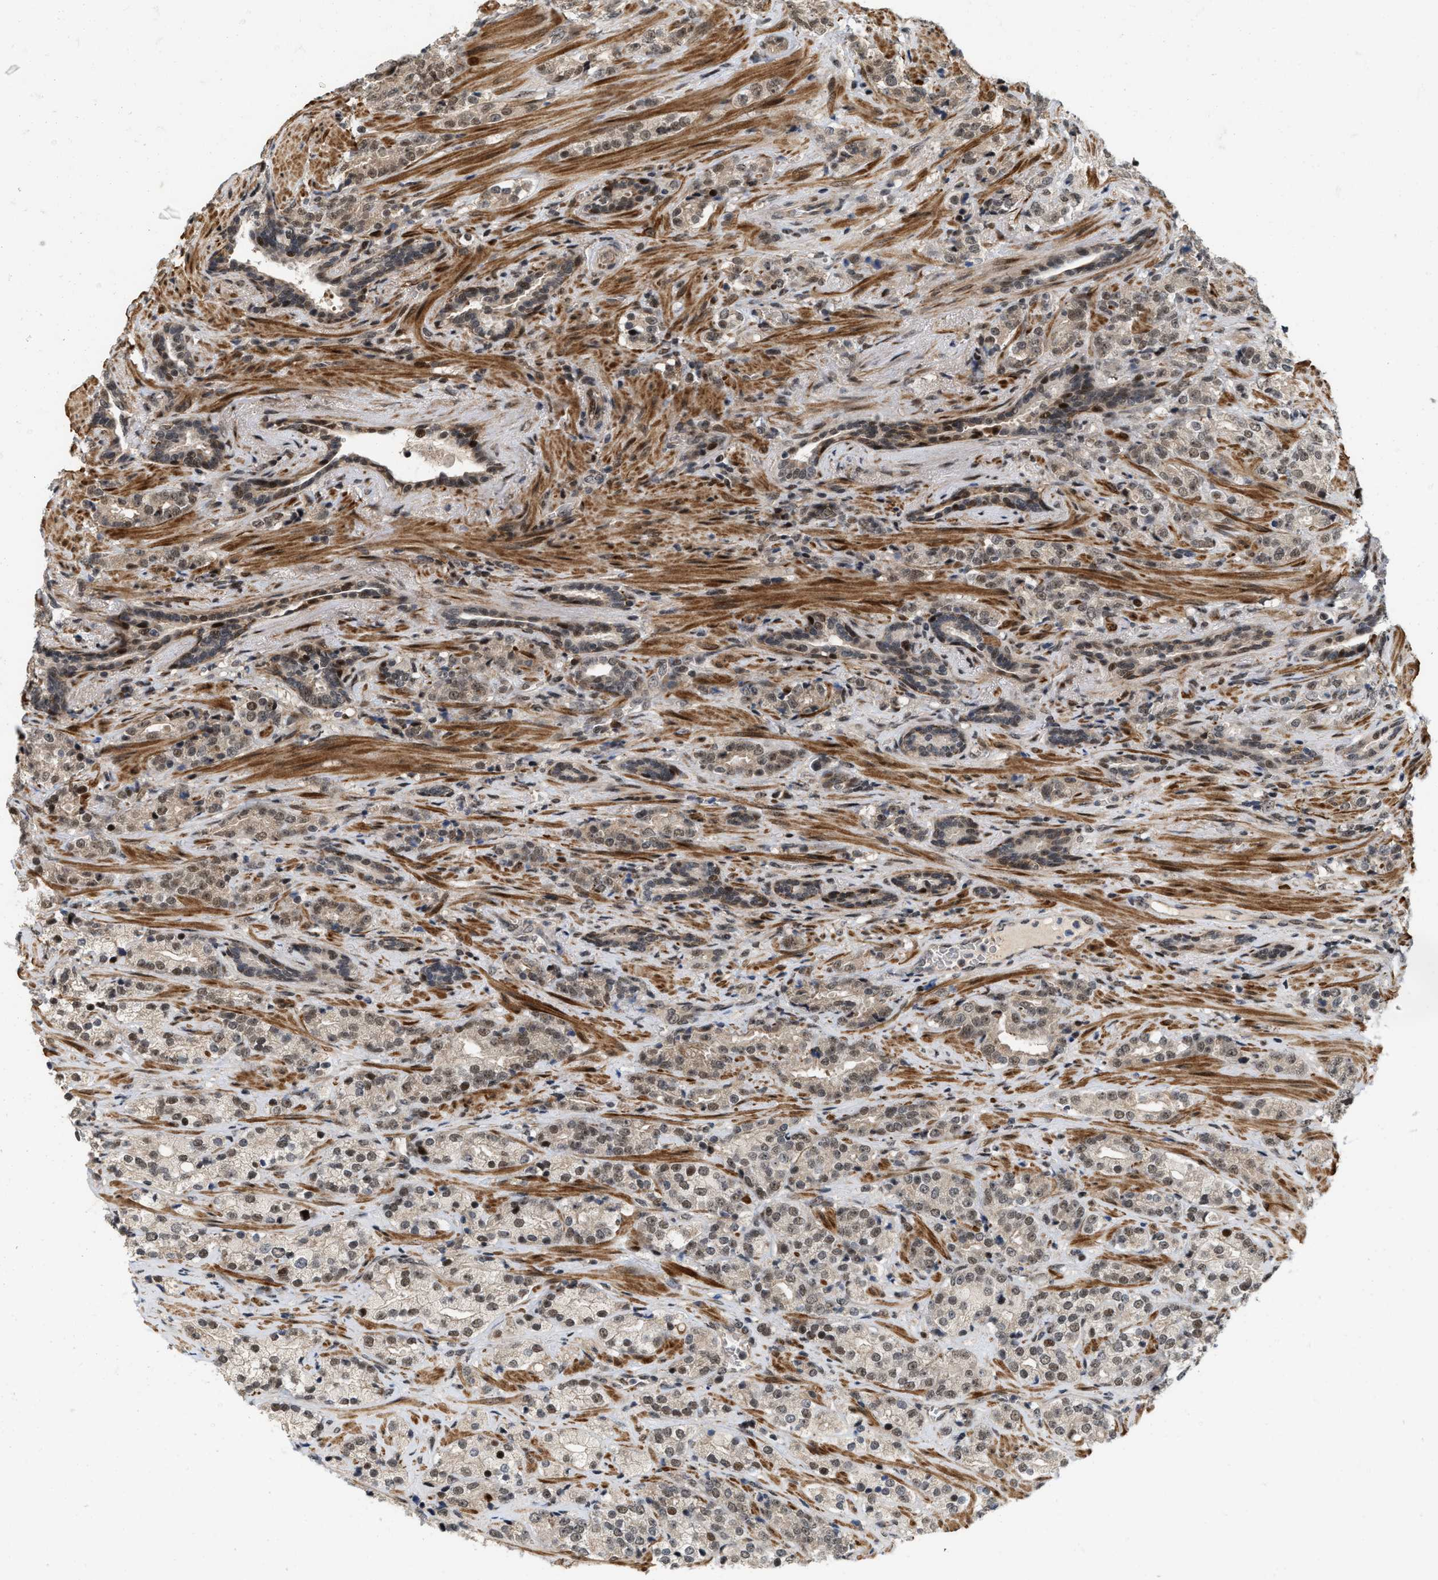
{"staining": {"intensity": "moderate", "quantity": ">75%", "location": "nuclear"}, "tissue": "prostate cancer", "cell_type": "Tumor cells", "image_type": "cancer", "snomed": [{"axis": "morphology", "description": "Adenocarcinoma, High grade"}, {"axis": "topography", "description": "Prostate"}], "caption": "An immunohistochemistry (IHC) image of tumor tissue is shown. Protein staining in brown highlights moderate nuclear positivity in prostate cancer within tumor cells. Ihc stains the protein in brown and the nuclei are stained blue.", "gene": "ANKRD11", "patient": {"sex": "male", "age": 71}}